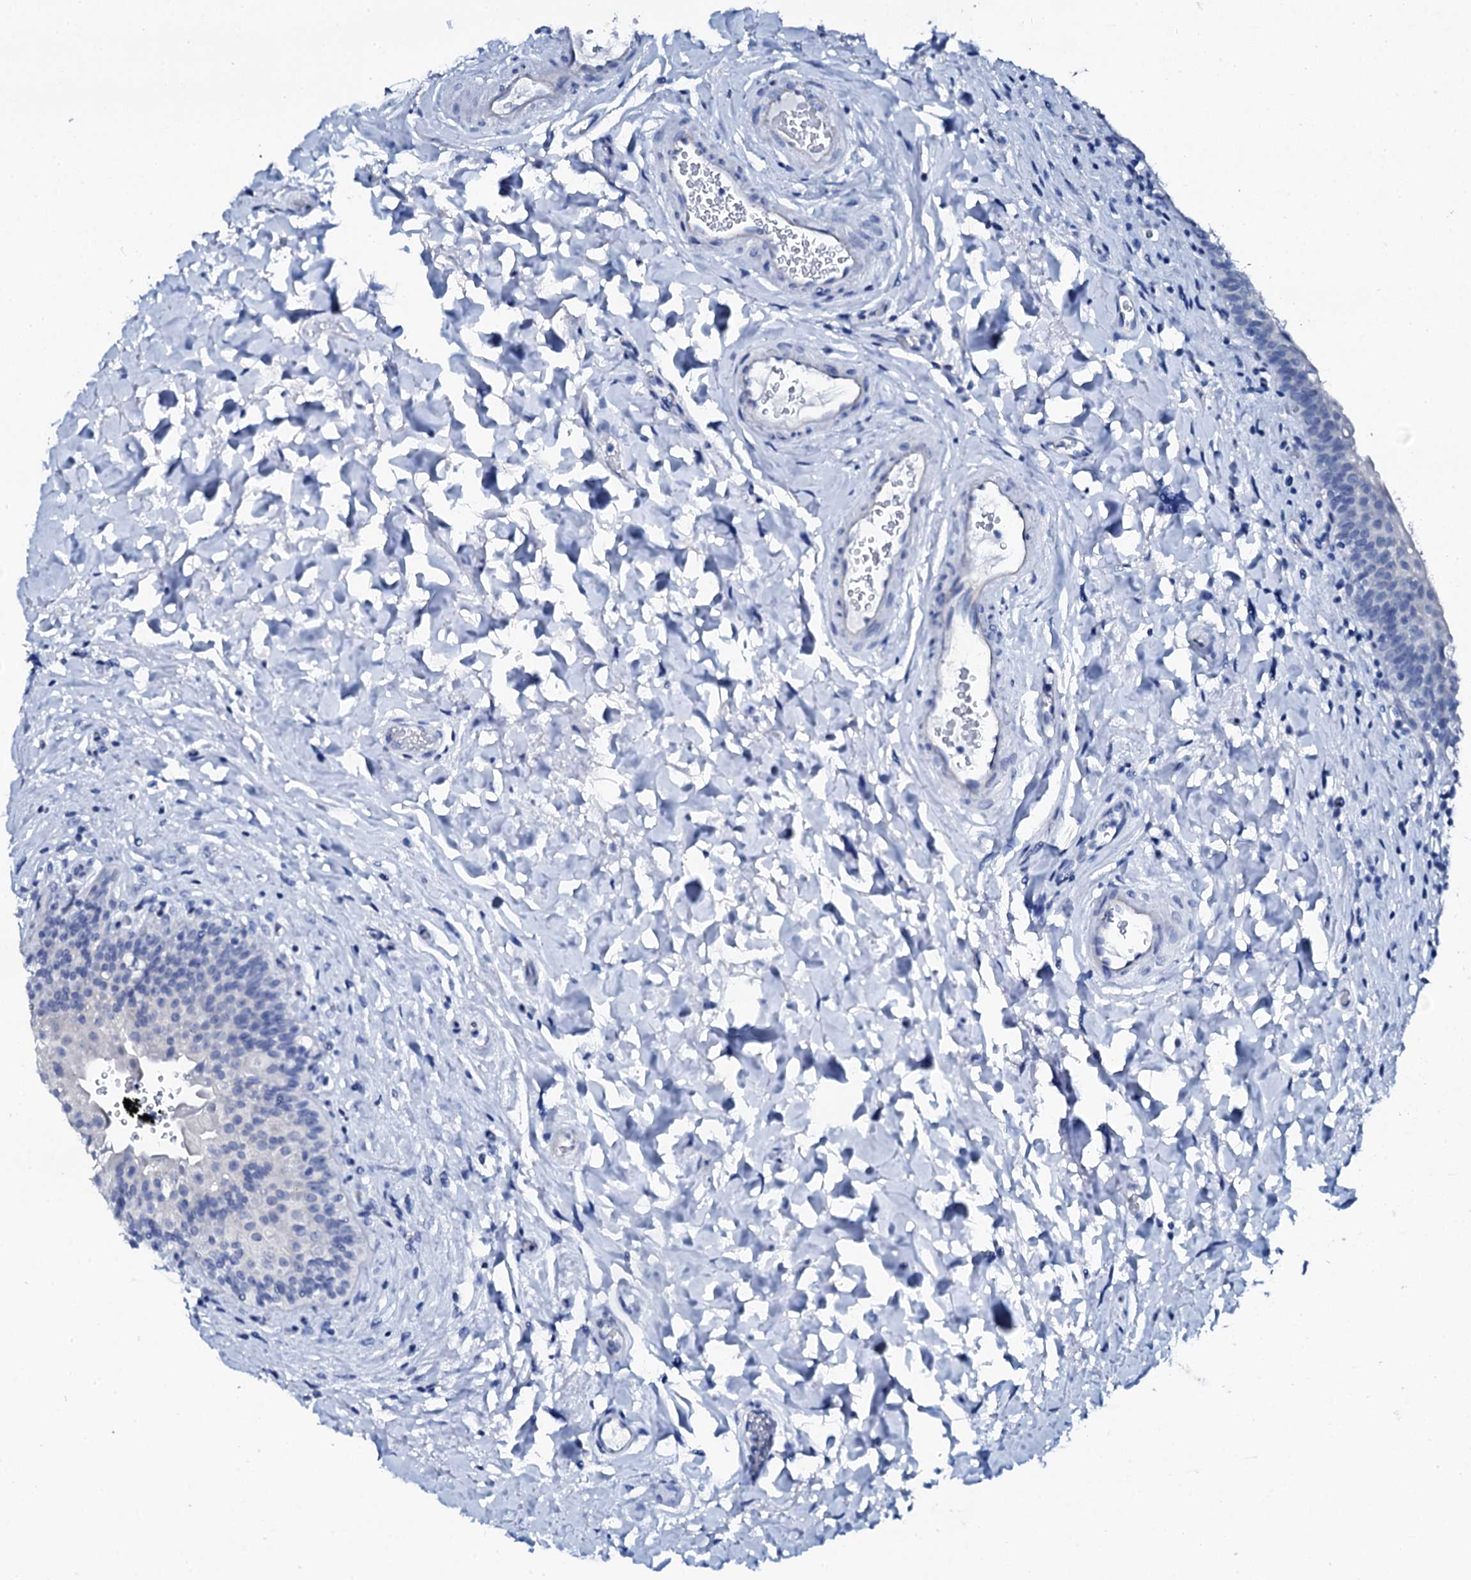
{"staining": {"intensity": "negative", "quantity": "none", "location": "none"}, "tissue": "urinary bladder", "cell_type": "Urothelial cells", "image_type": "normal", "snomed": [{"axis": "morphology", "description": "Normal tissue, NOS"}, {"axis": "topography", "description": "Urinary bladder"}], "caption": "Immunohistochemistry histopathology image of benign urinary bladder: human urinary bladder stained with DAB (3,3'-diaminobenzidine) shows no significant protein expression in urothelial cells. (DAB (3,3'-diaminobenzidine) immunohistochemistry, high magnification).", "gene": "PTH", "patient": {"sex": "male", "age": 83}}